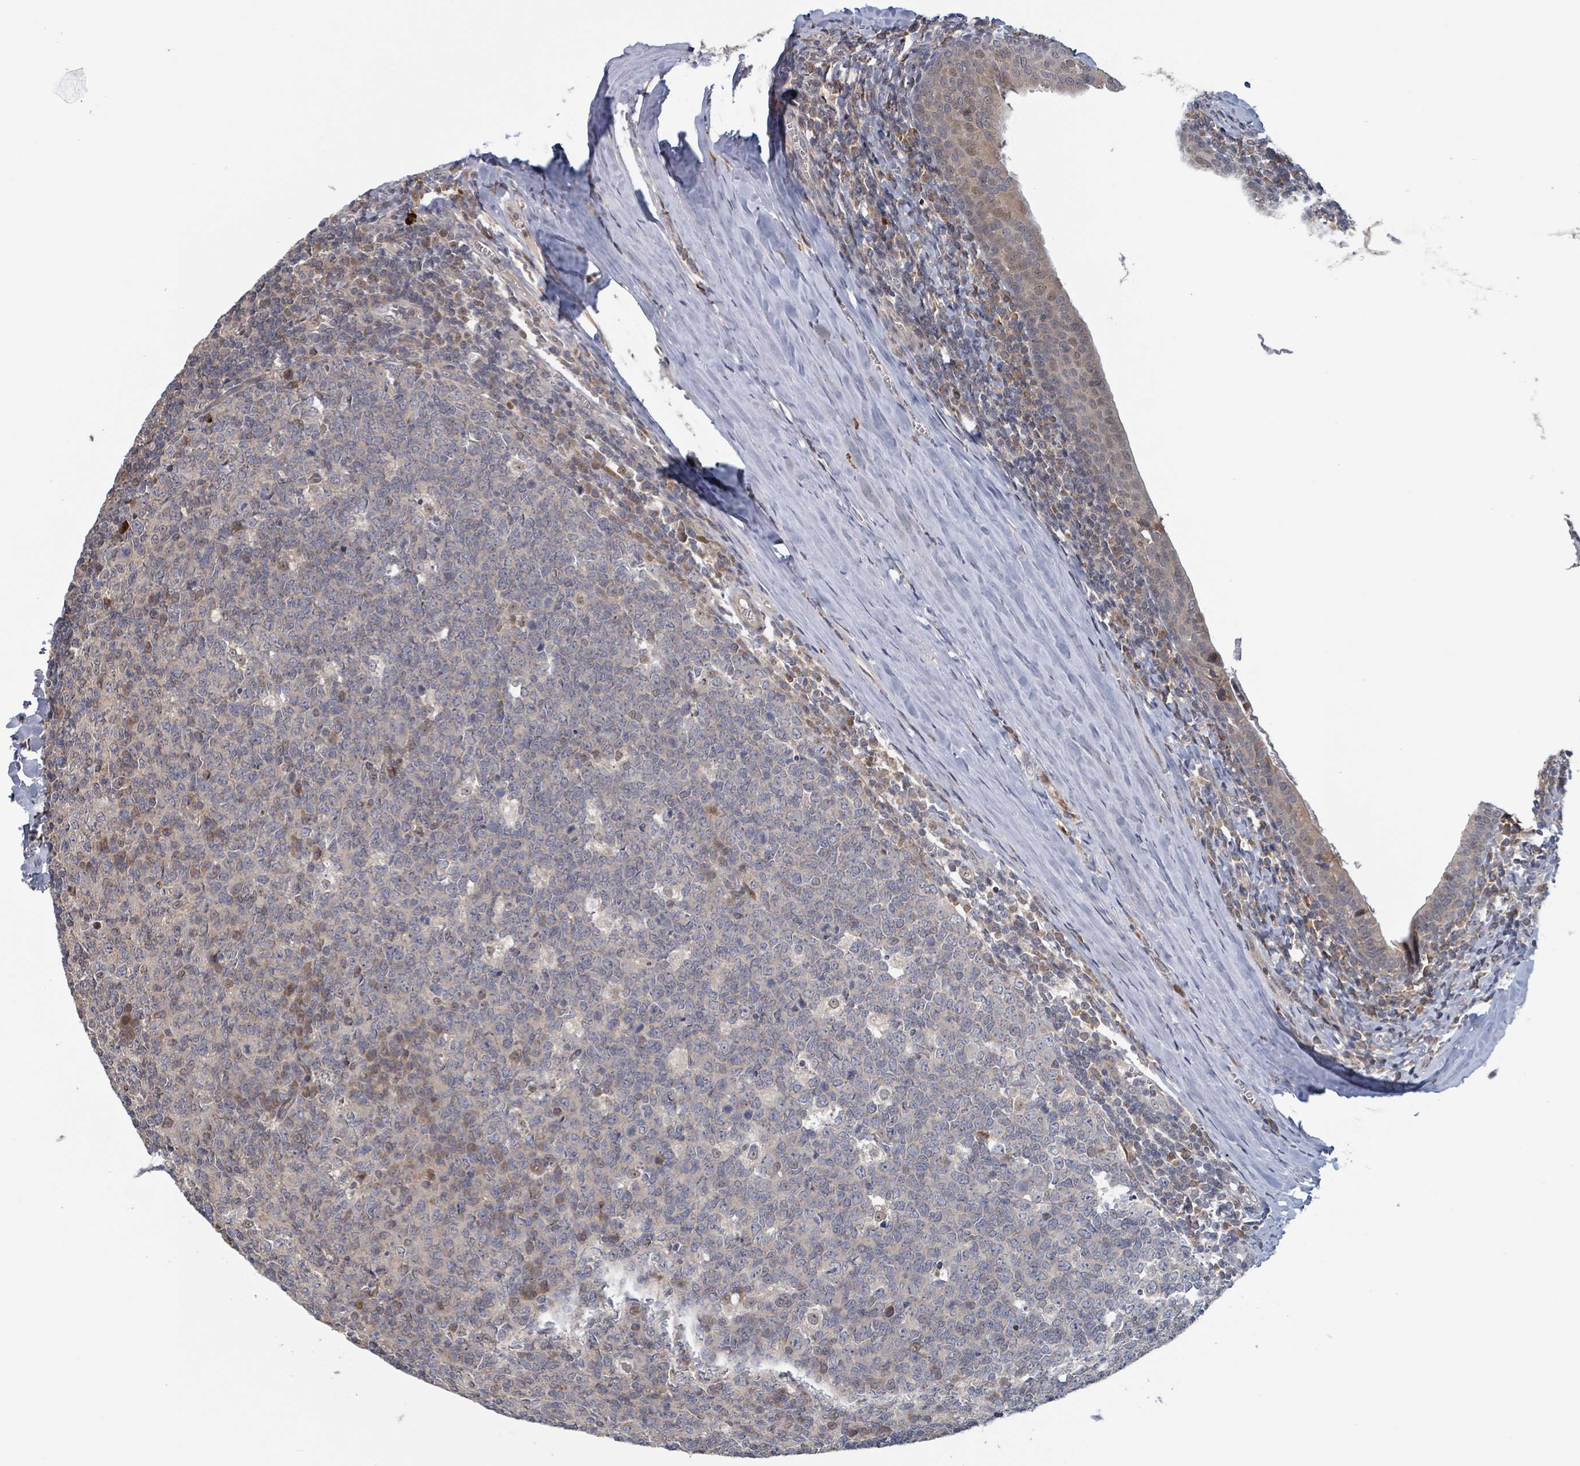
{"staining": {"intensity": "moderate", "quantity": "<25%", "location": "cytoplasmic/membranous,nuclear"}, "tissue": "tonsil", "cell_type": "Germinal center cells", "image_type": "normal", "snomed": [{"axis": "morphology", "description": "Normal tissue, NOS"}, {"axis": "topography", "description": "Tonsil"}], "caption": "Immunohistochemical staining of normal human tonsil displays <25% levels of moderate cytoplasmic/membranous,nuclear protein staining in about <25% of germinal center cells.", "gene": "HIVEP1", "patient": {"sex": "male", "age": 27}}